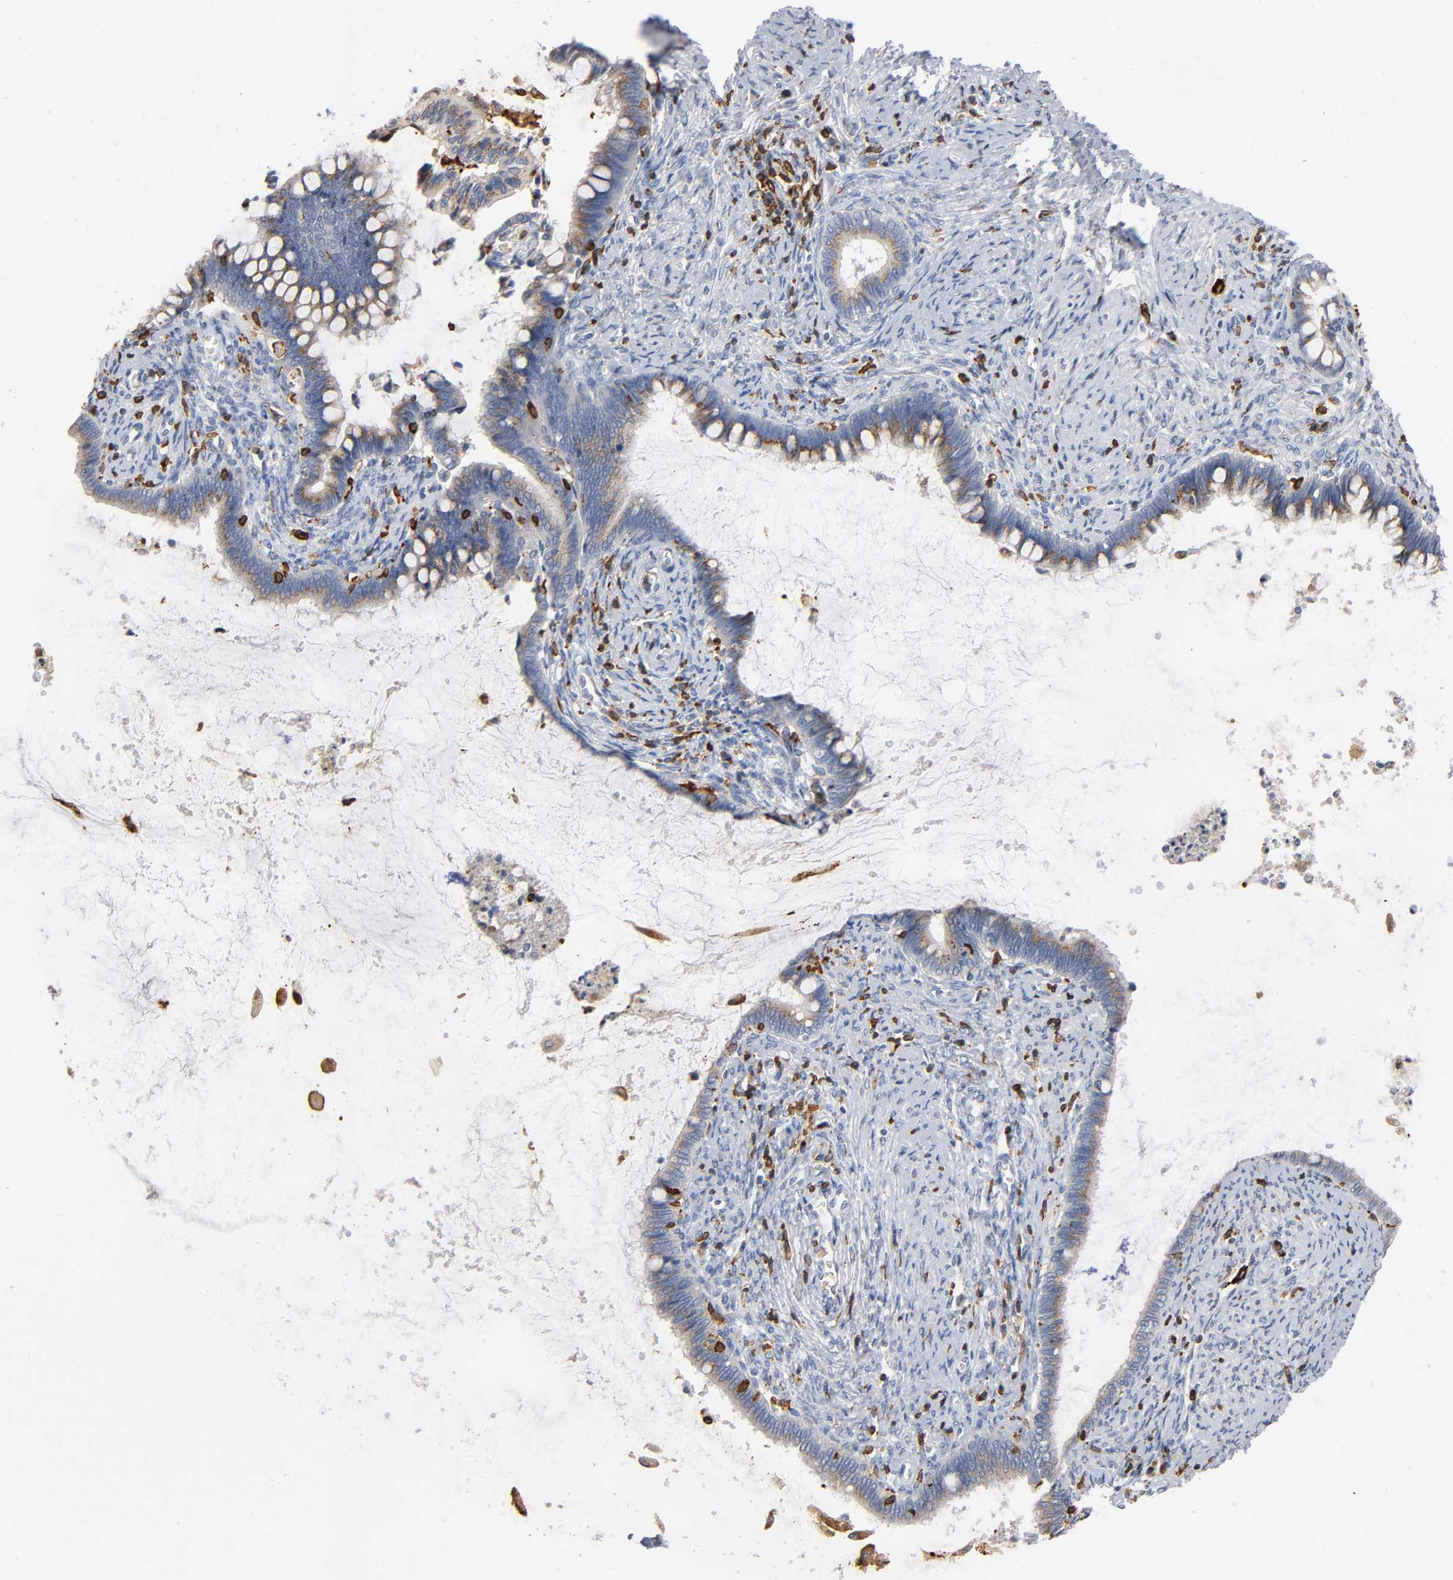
{"staining": {"intensity": "moderate", "quantity": ">75%", "location": "cytoplasmic/membranous"}, "tissue": "cervical cancer", "cell_type": "Tumor cells", "image_type": "cancer", "snomed": [{"axis": "morphology", "description": "Adenocarcinoma, NOS"}, {"axis": "topography", "description": "Cervix"}], "caption": "Adenocarcinoma (cervical) stained for a protein (brown) displays moderate cytoplasmic/membranous positive positivity in about >75% of tumor cells.", "gene": "CAPN10", "patient": {"sex": "female", "age": 44}}